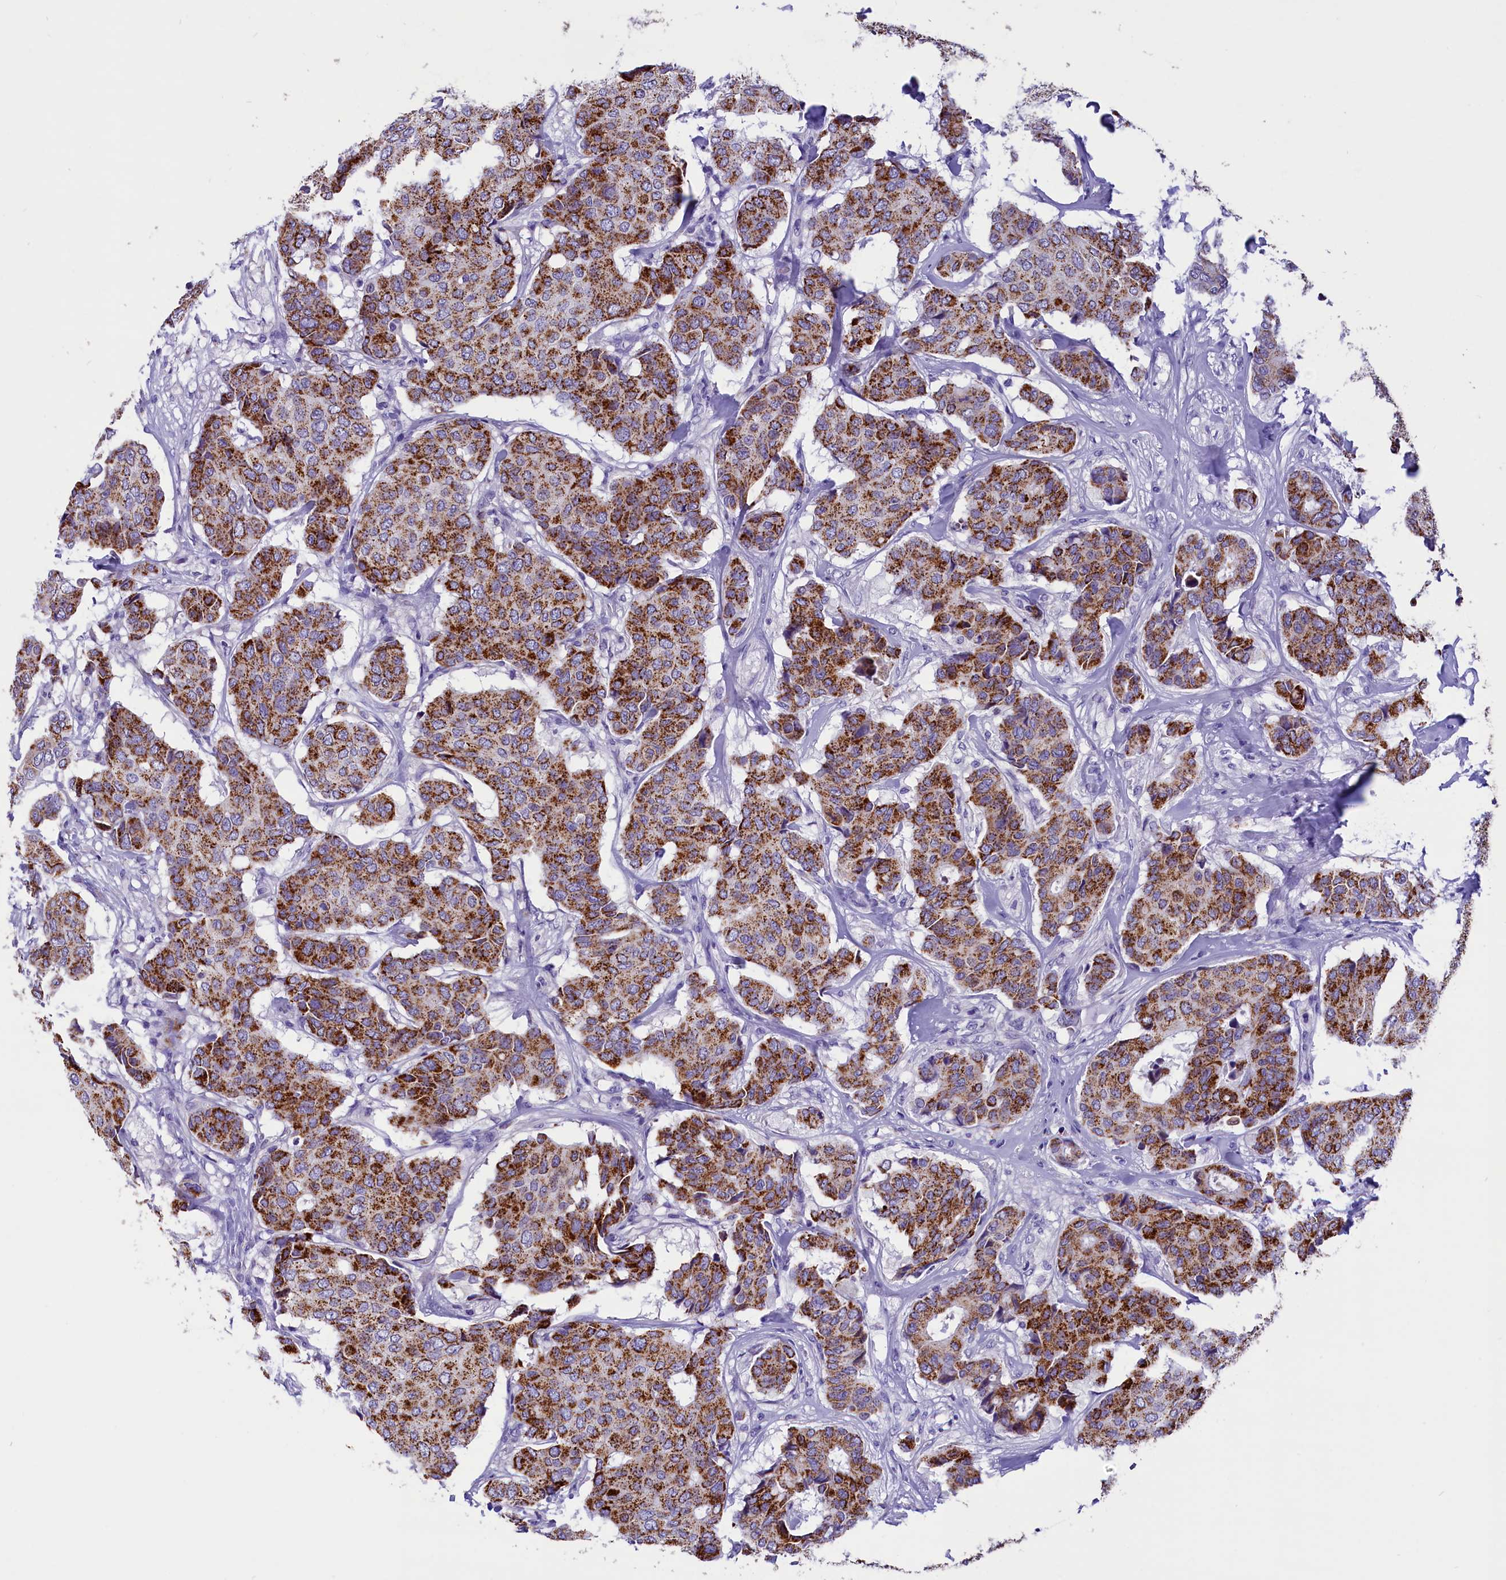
{"staining": {"intensity": "strong", "quantity": ">75%", "location": "cytoplasmic/membranous"}, "tissue": "breast cancer", "cell_type": "Tumor cells", "image_type": "cancer", "snomed": [{"axis": "morphology", "description": "Duct carcinoma"}, {"axis": "topography", "description": "Breast"}], "caption": "Immunohistochemistry (IHC) (DAB) staining of breast infiltrating ductal carcinoma shows strong cytoplasmic/membranous protein positivity in approximately >75% of tumor cells.", "gene": "ABAT", "patient": {"sex": "female", "age": 75}}